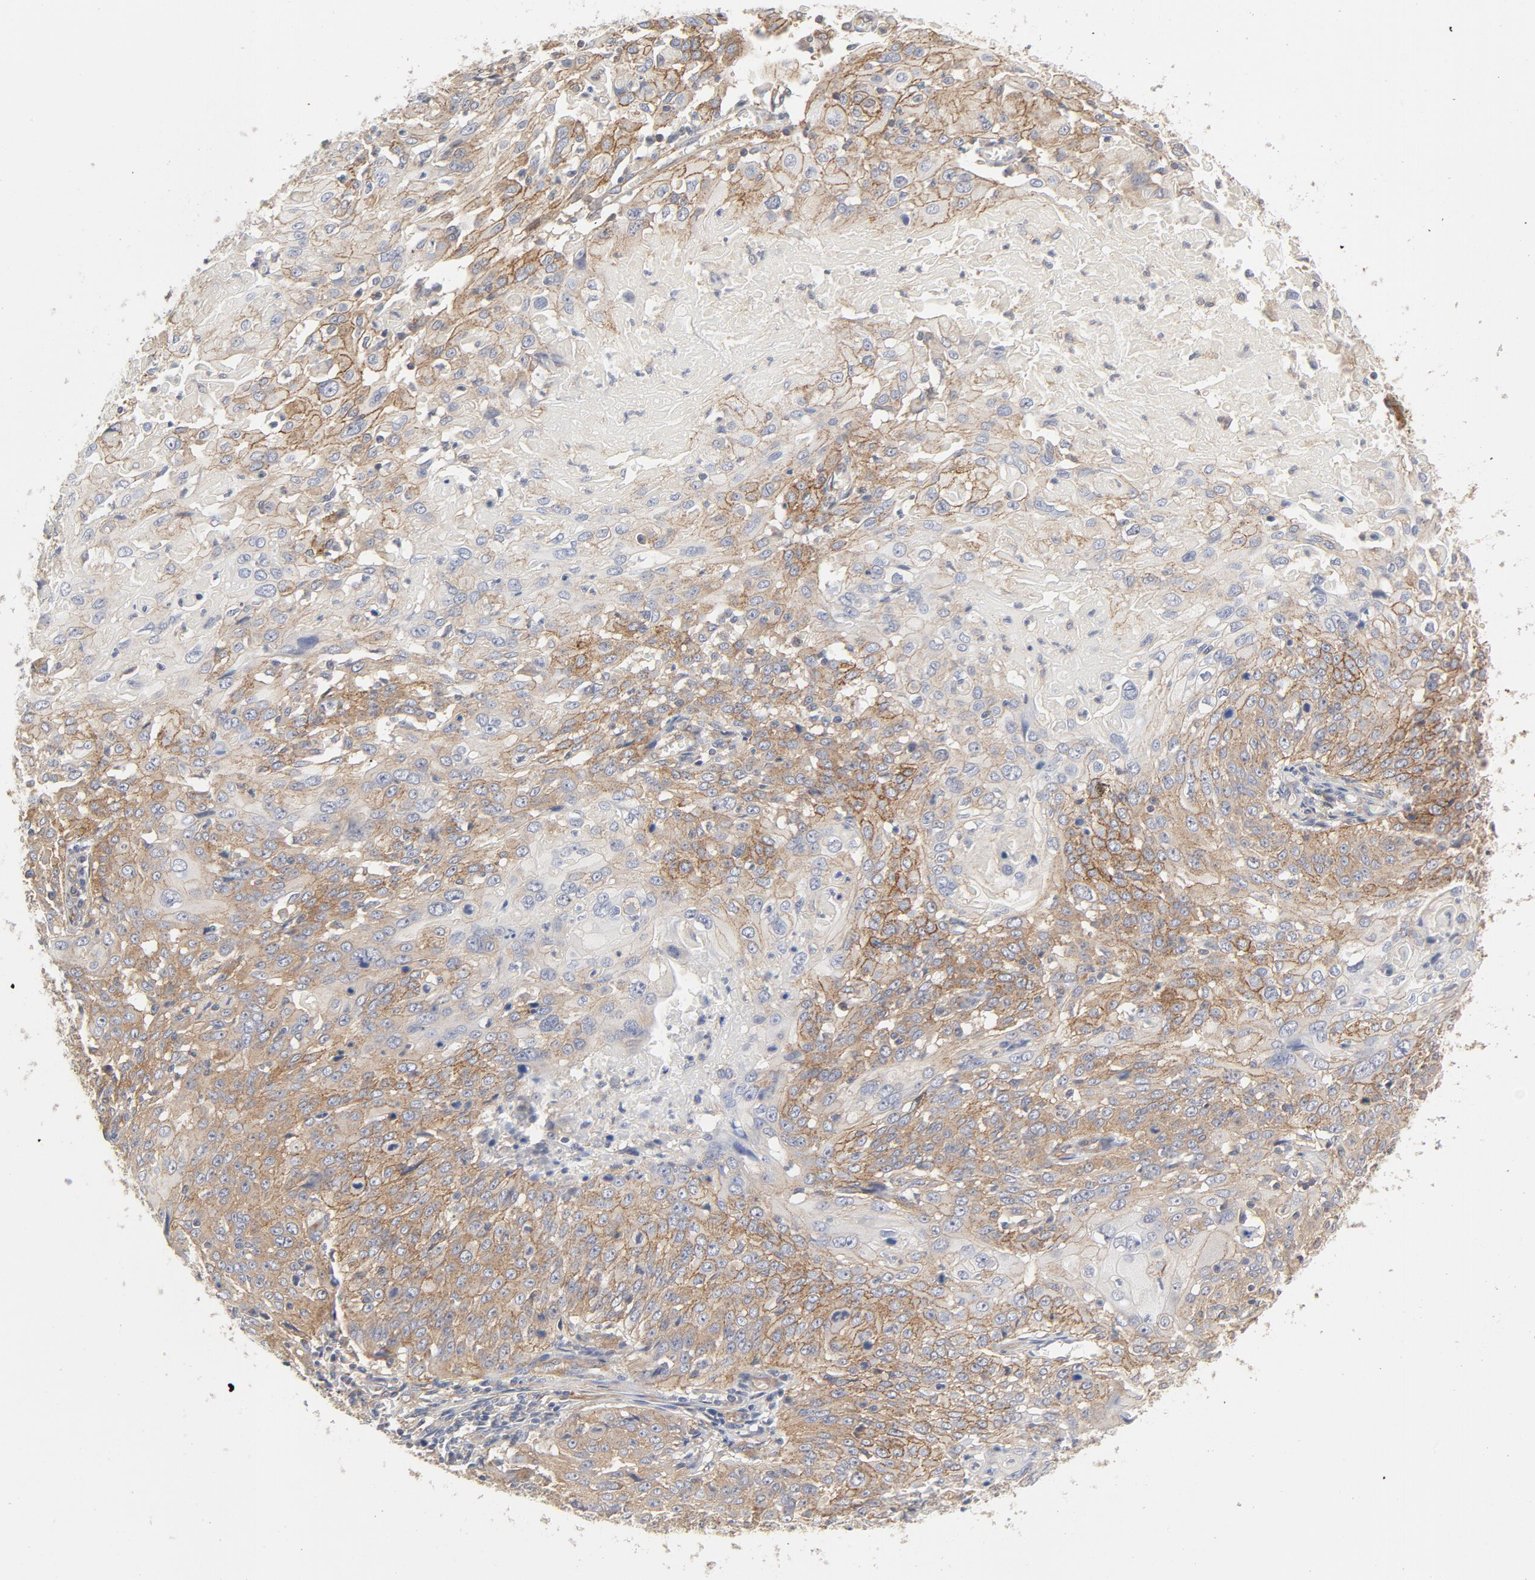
{"staining": {"intensity": "moderate", "quantity": ">75%", "location": "cytoplasmic/membranous"}, "tissue": "cervical cancer", "cell_type": "Tumor cells", "image_type": "cancer", "snomed": [{"axis": "morphology", "description": "Squamous cell carcinoma, NOS"}, {"axis": "topography", "description": "Cervix"}], "caption": "IHC of cervical squamous cell carcinoma reveals medium levels of moderate cytoplasmic/membranous expression in approximately >75% of tumor cells.", "gene": "AP2A1", "patient": {"sex": "female", "age": 39}}